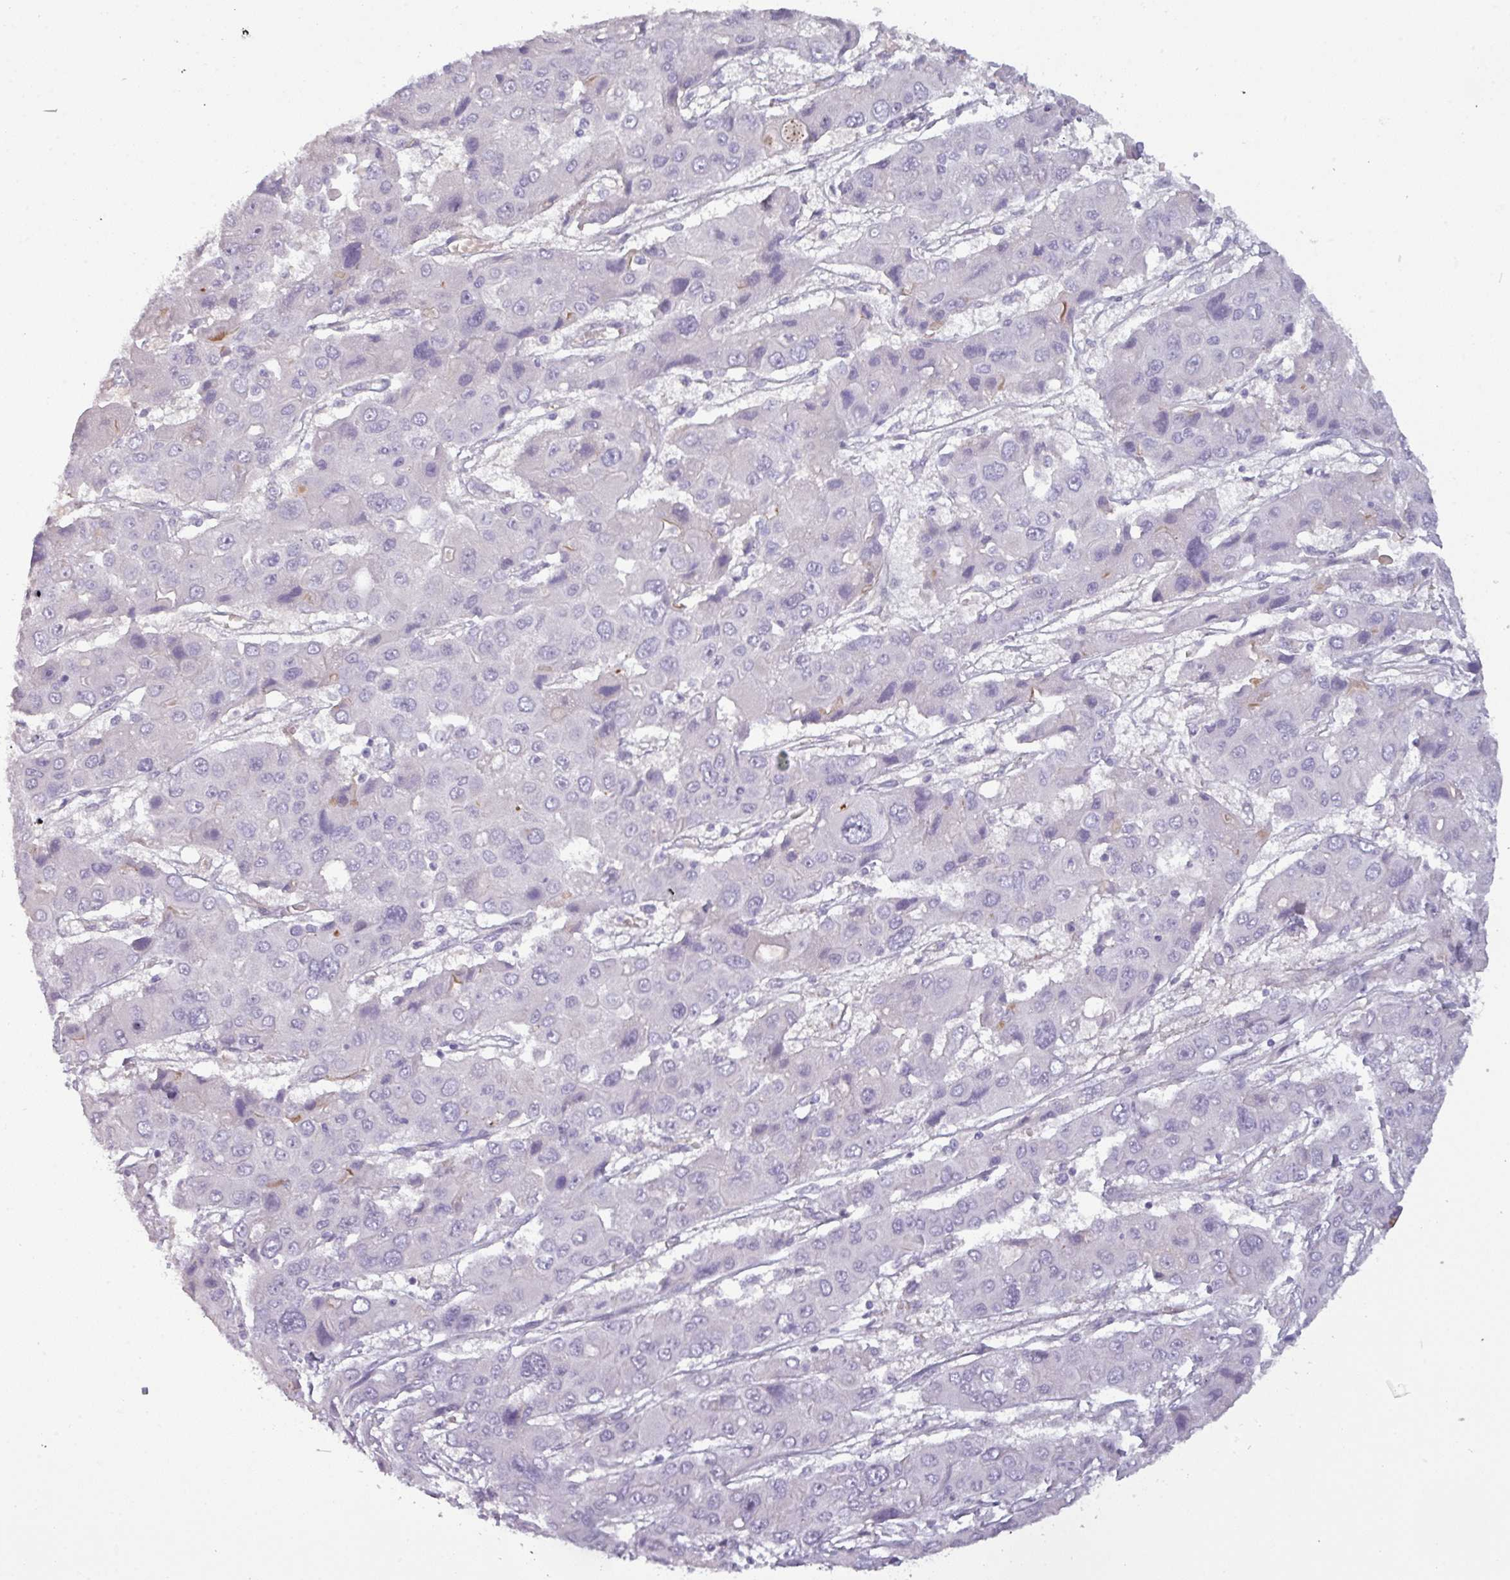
{"staining": {"intensity": "negative", "quantity": "none", "location": "none"}, "tissue": "liver cancer", "cell_type": "Tumor cells", "image_type": "cancer", "snomed": [{"axis": "morphology", "description": "Cholangiocarcinoma"}, {"axis": "topography", "description": "Liver"}], "caption": "This is a histopathology image of IHC staining of cholangiocarcinoma (liver), which shows no expression in tumor cells. (Immunohistochemistry (ihc), brightfield microscopy, high magnification).", "gene": "AREL1", "patient": {"sex": "male", "age": 67}}